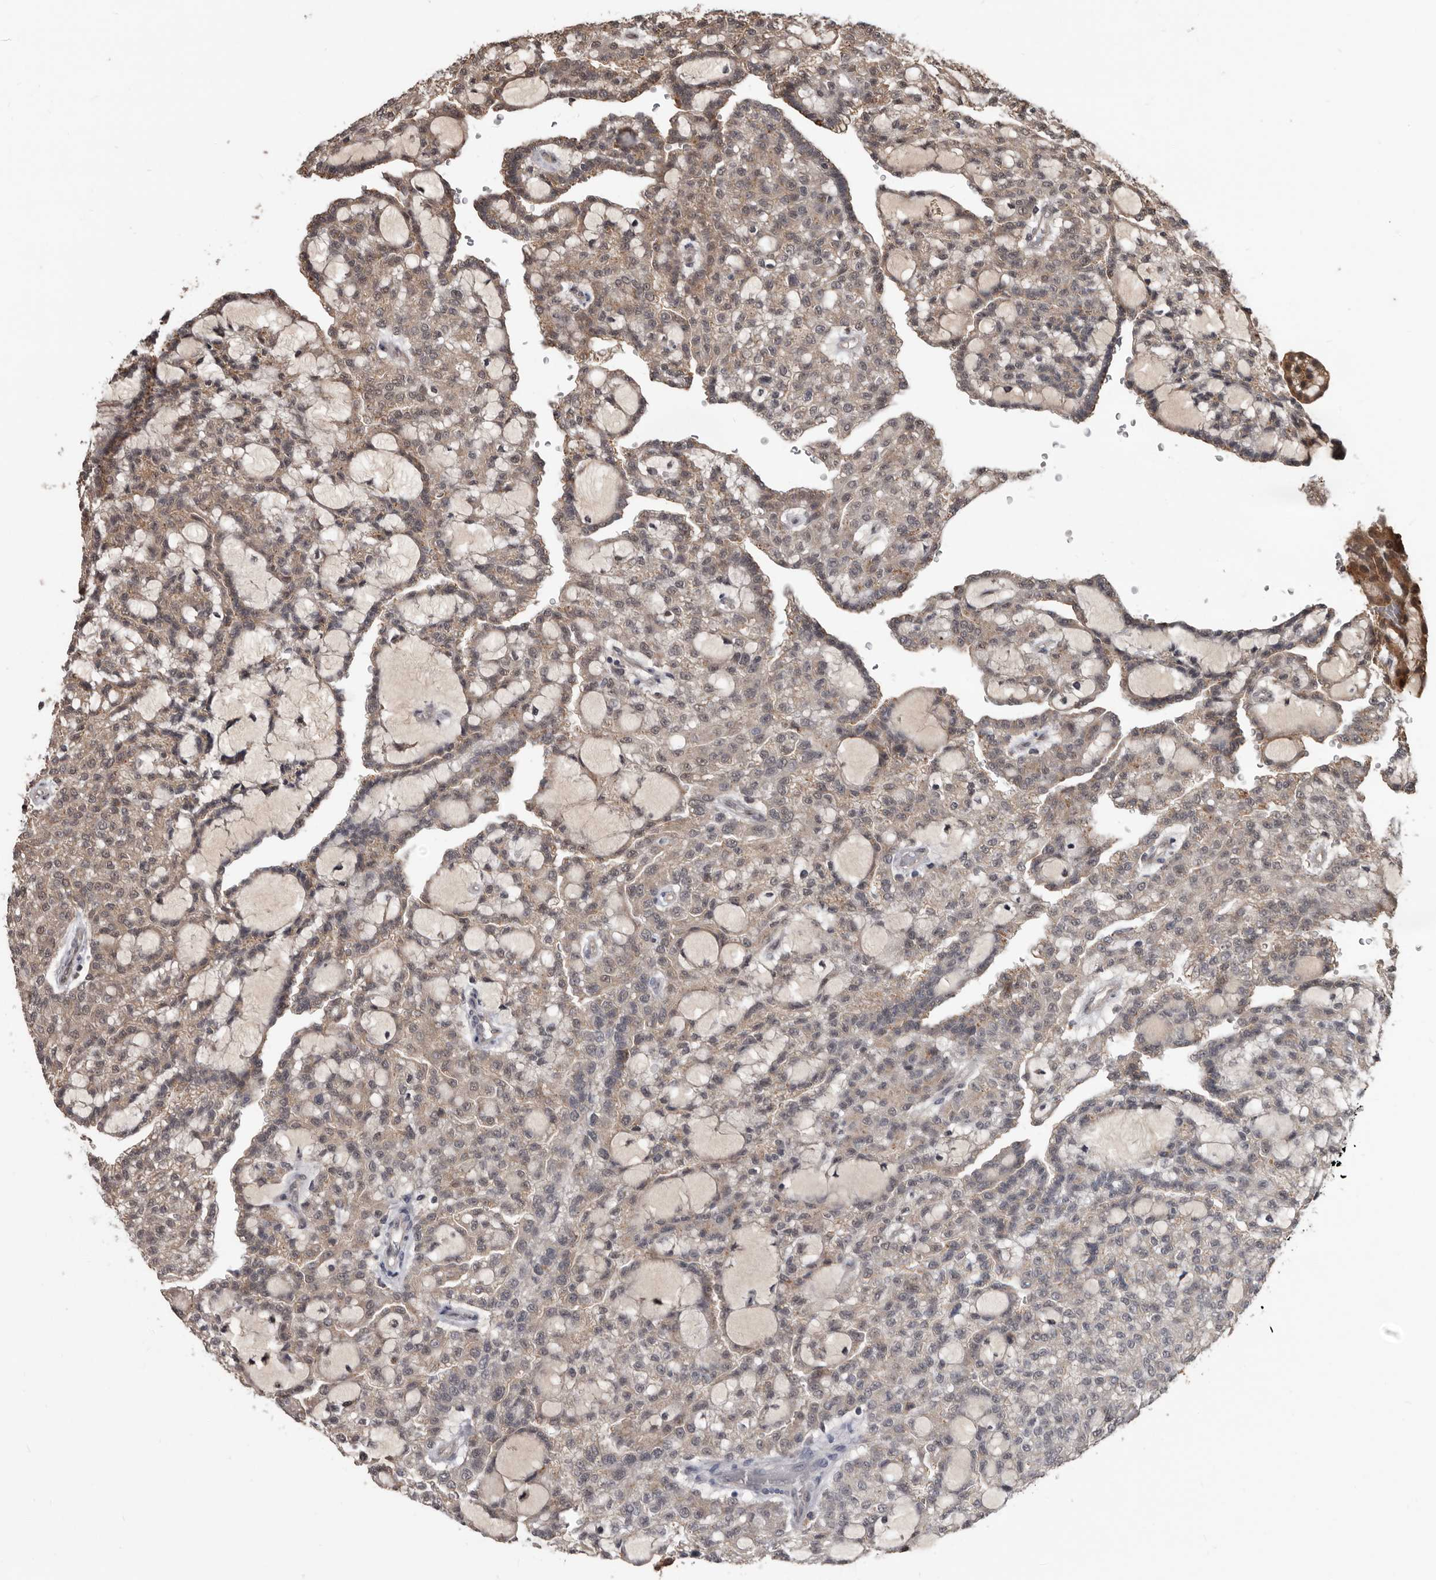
{"staining": {"intensity": "weak", "quantity": "25%-75%", "location": "cytoplasmic/membranous"}, "tissue": "renal cancer", "cell_type": "Tumor cells", "image_type": "cancer", "snomed": [{"axis": "morphology", "description": "Adenocarcinoma, NOS"}, {"axis": "topography", "description": "Kidney"}], "caption": "Renal adenocarcinoma stained with immunohistochemistry exhibits weak cytoplasmic/membranous staining in about 25%-75% of tumor cells.", "gene": "AHR", "patient": {"sex": "male", "age": 63}}